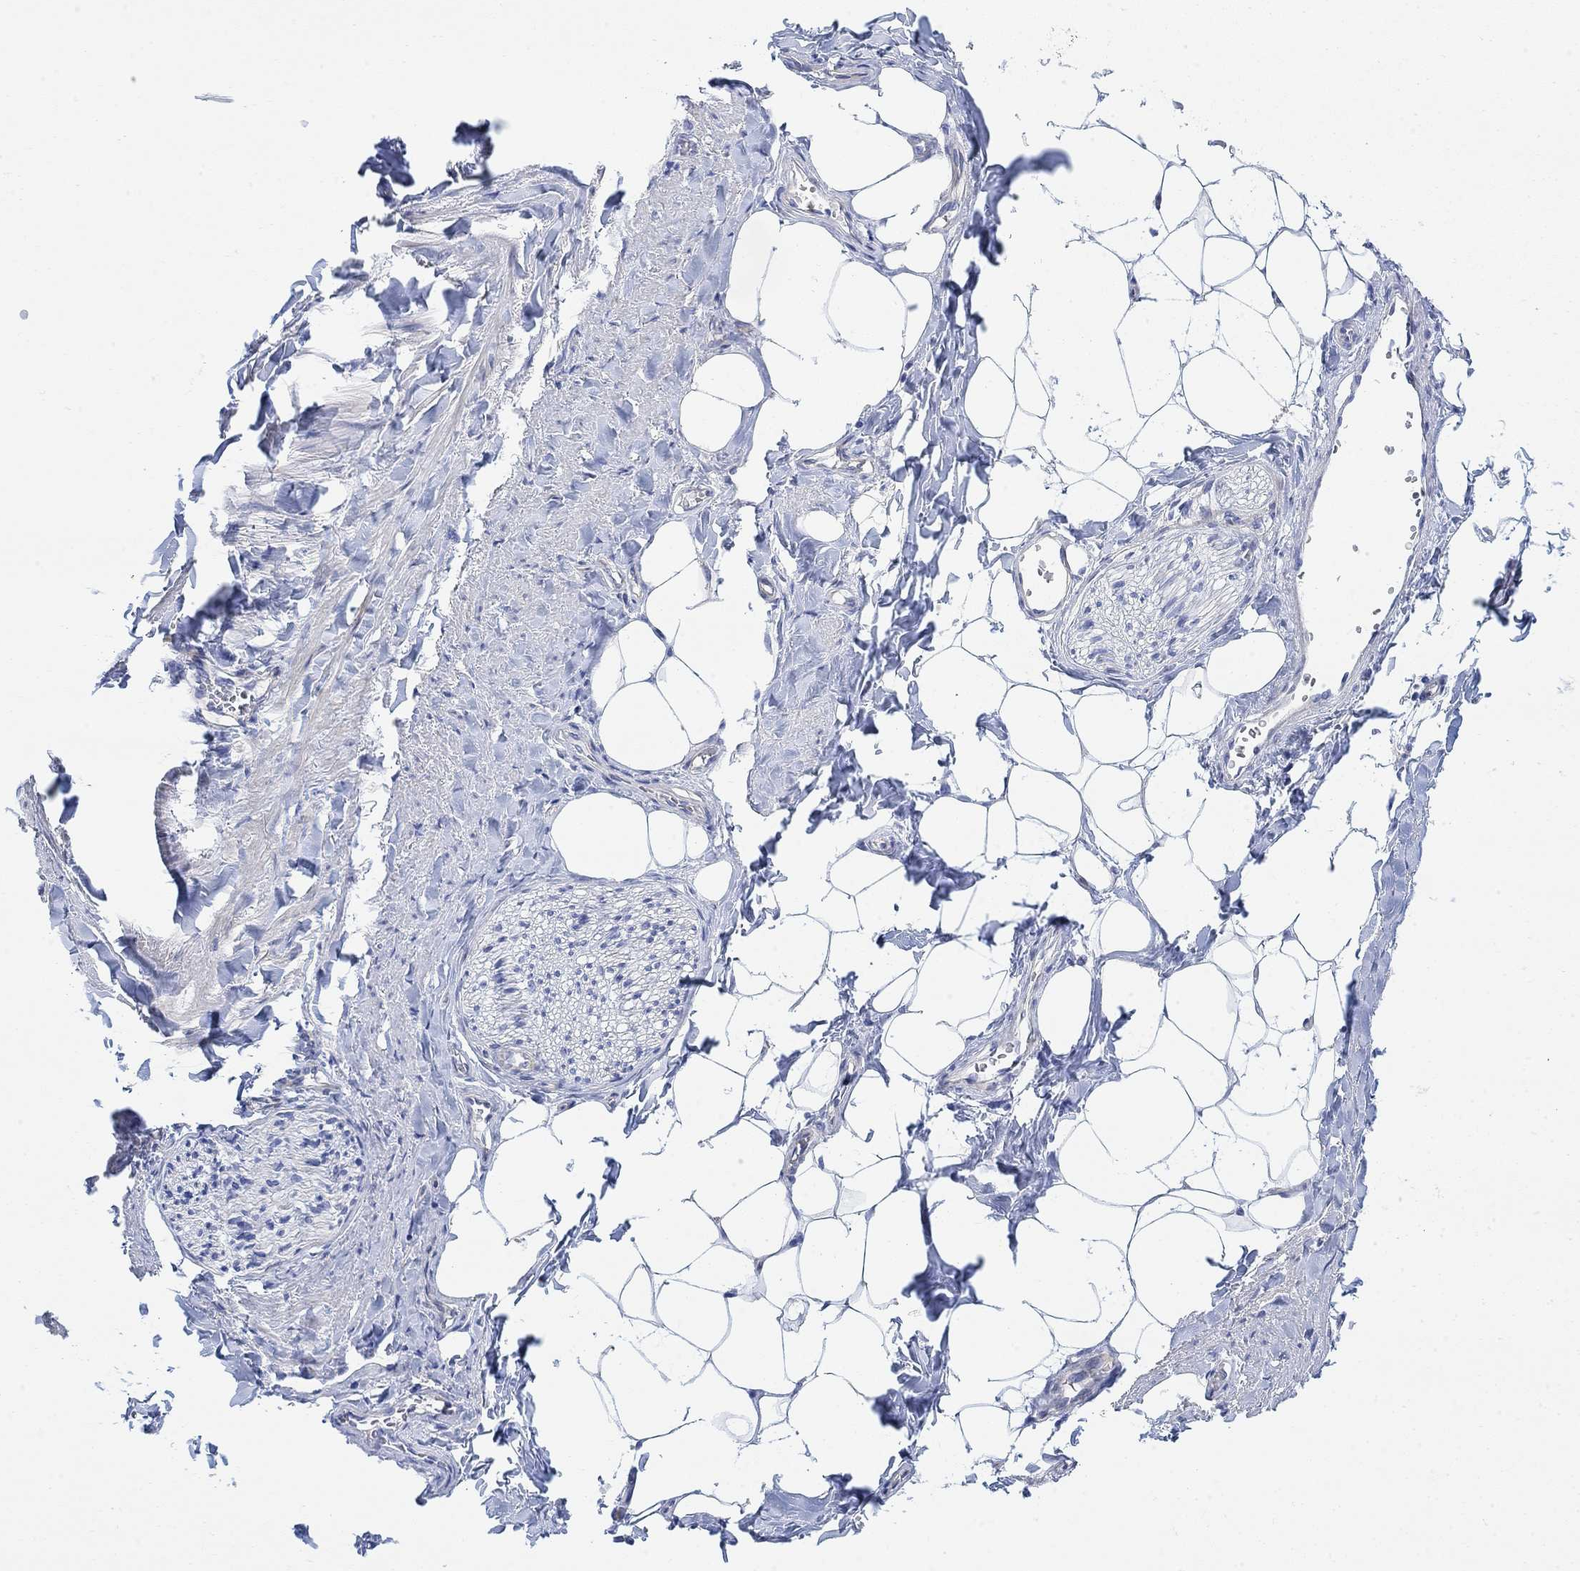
{"staining": {"intensity": "negative", "quantity": "none", "location": "none"}, "tissue": "adipose tissue", "cell_type": "Adipocytes", "image_type": "normal", "snomed": [{"axis": "morphology", "description": "Normal tissue, NOS"}, {"axis": "morphology", "description": "Carcinoid, malignant, NOS"}, {"axis": "topography", "description": "Small intestine"}, {"axis": "topography", "description": "Peripheral nerve tissue"}], "caption": "Adipose tissue was stained to show a protein in brown. There is no significant positivity in adipocytes. The staining was performed using DAB to visualize the protein expression in brown, while the nuclei were stained in blue with hematoxylin (Magnification: 20x).", "gene": "TLDC2", "patient": {"sex": "male", "age": 52}}